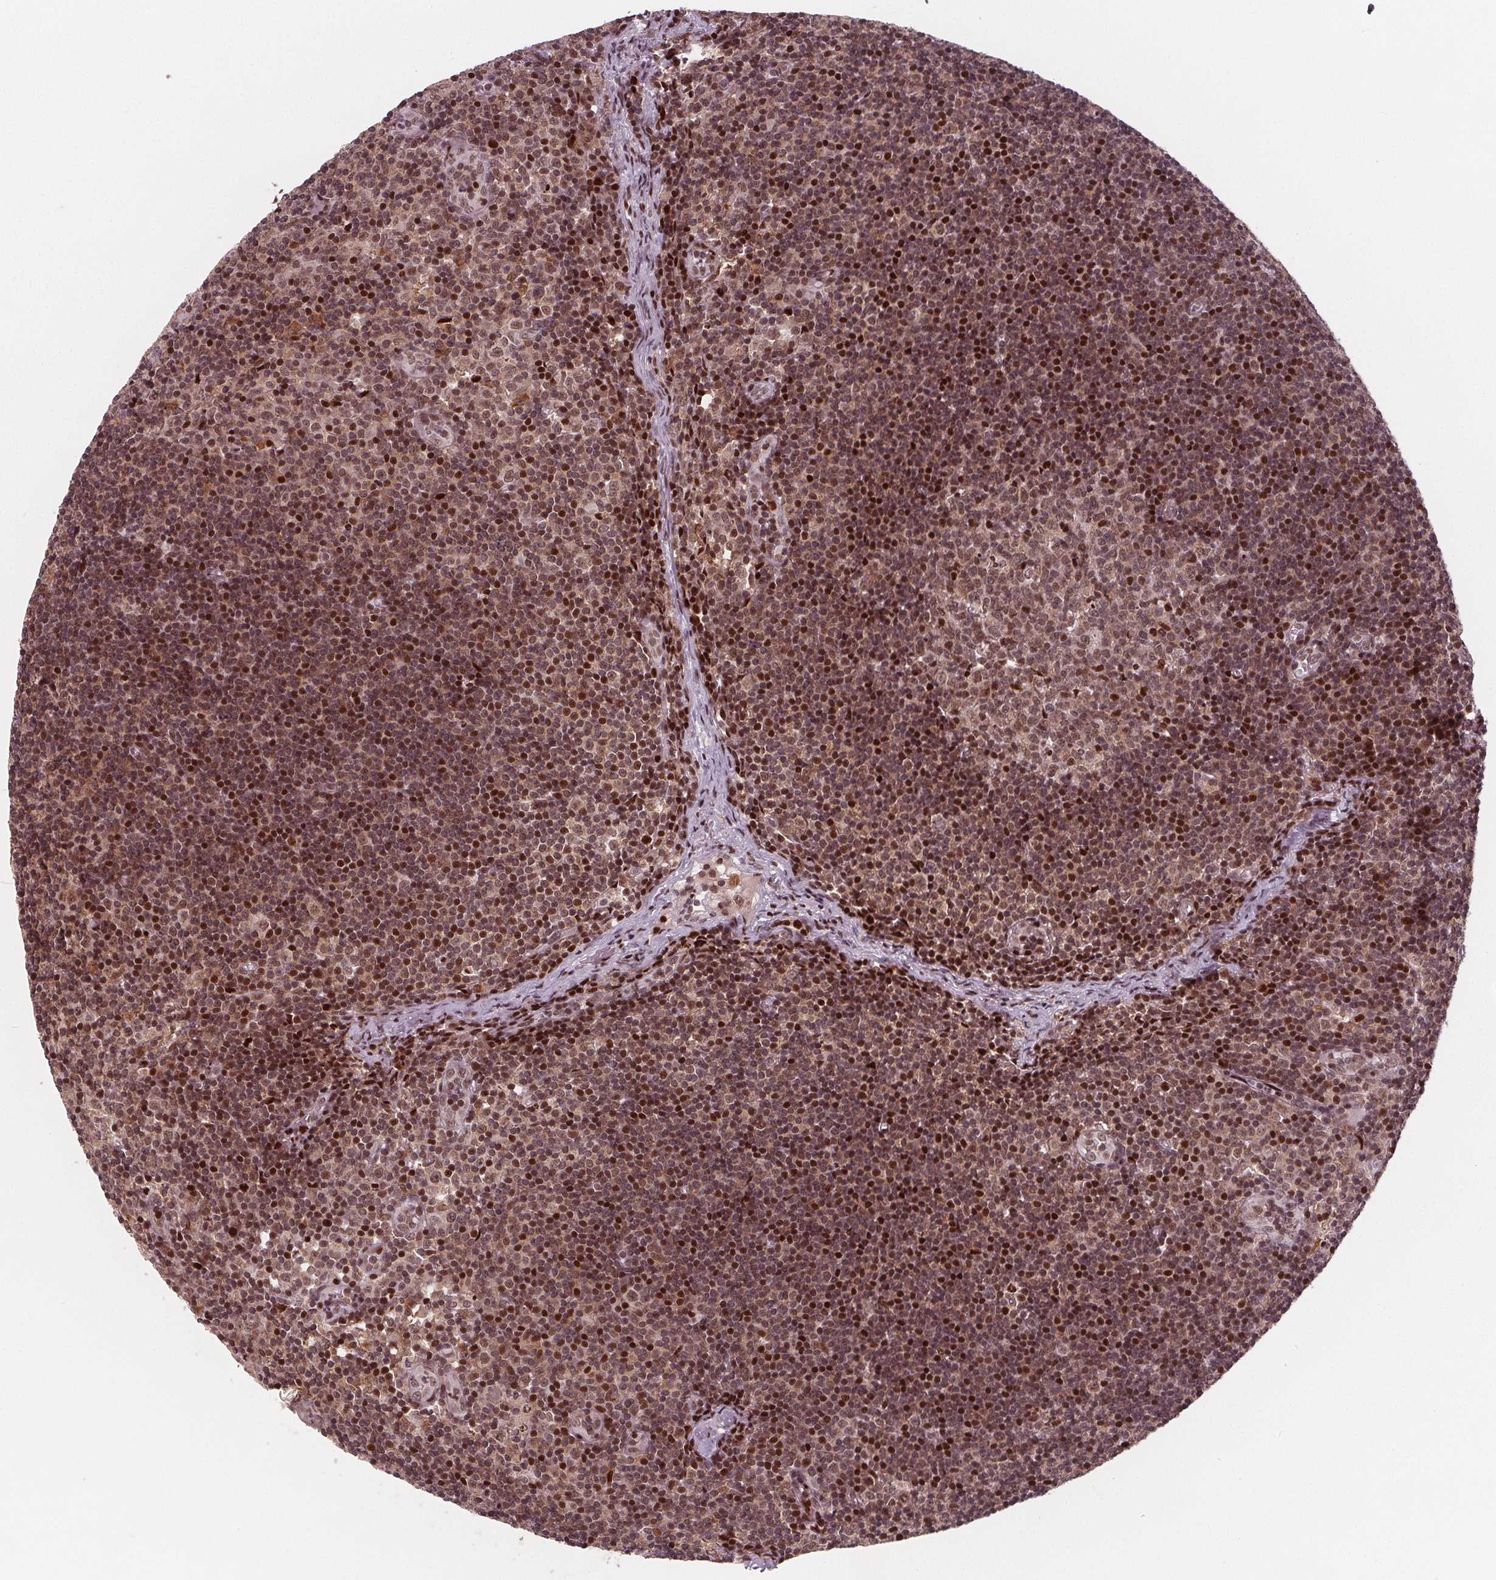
{"staining": {"intensity": "moderate", "quantity": "25%-75%", "location": "cytoplasmic/membranous,nuclear"}, "tissue": "lymph node", "cell_type": "Germinal center cells", "image_type": "normal", "snomed": [{"axis": "morphology", "description": "Normal tissue, NOS"}, {"axis": "topography", "description": "Lymph node"}], "caption": "Approximately 25%-75% of germinal center cells in unremarkable human lymph node exhibit moderate cytoplasmic/membranous,nuclear protein staining as visualized by brown immunohistochemical staining.", "gene": "SNRNP35", "patient": {"sex": "female", "age": 41}}